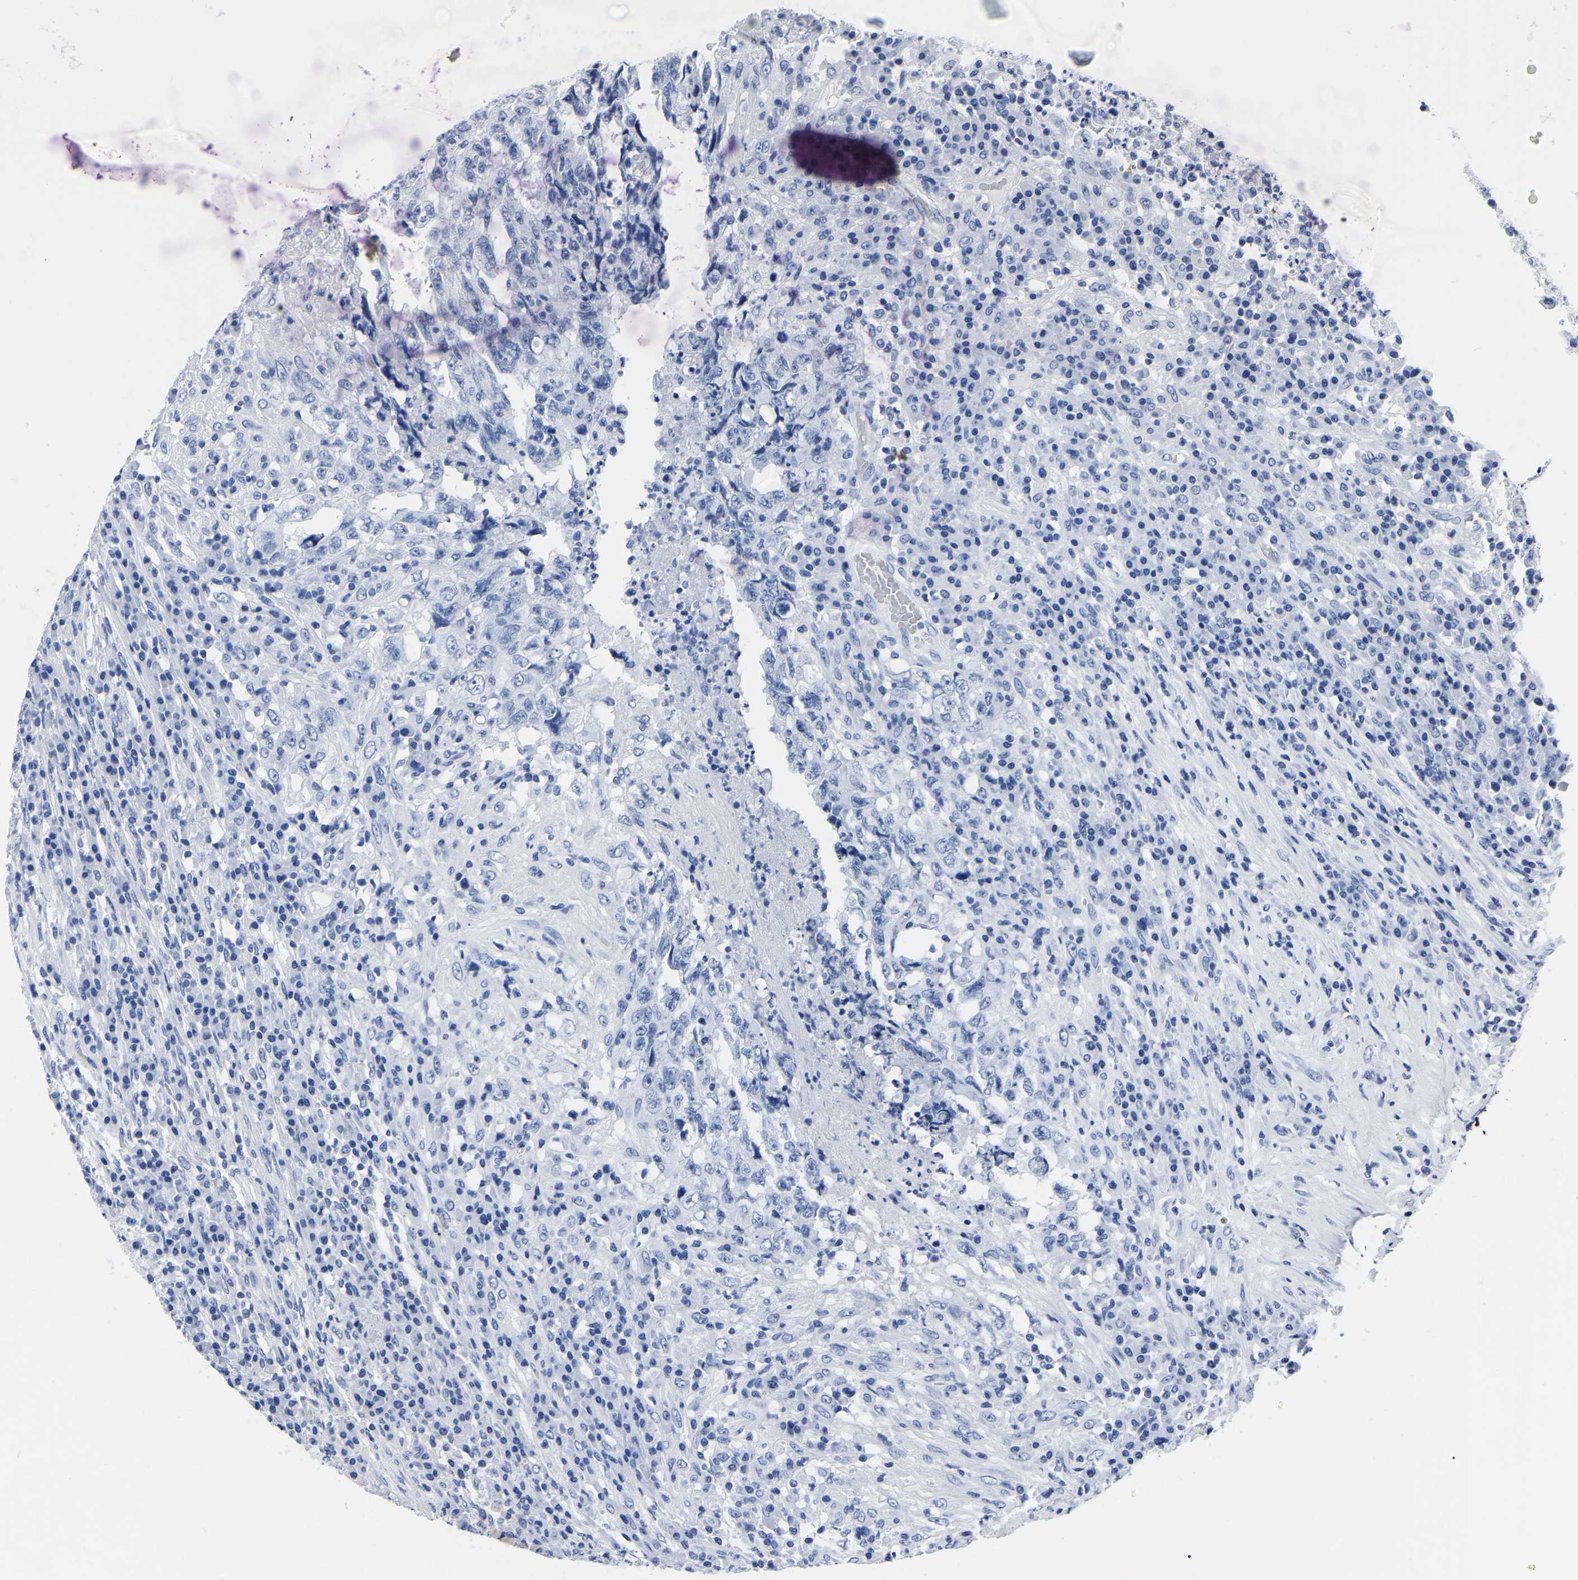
{"staining": {"intensity": "negative", "quantity": "none", "location": "none"}, "tissue": "testis cancer", "cell_type": "Tumor cells", "image_type": "cancer", "snomed": [{"axis": "morphology", "description": "Necrosis, NOS"}, {"axis": "morphology", "description": "Carcinoma, Embryonal, NOS"}, {"axis": "topography", "description": "Testis"}], "caption": "This is a photomicrograph of immunohistochemistry (IHC) staining of testis cancer, which shows no expression in tumor cells. (Brightfield microscopy of DAB (3,3'-diaminobenzidine) immunohistochemistry at high magnification).", "gene": "IMPG2", "patient": {"sex": "male", "age": 19}}